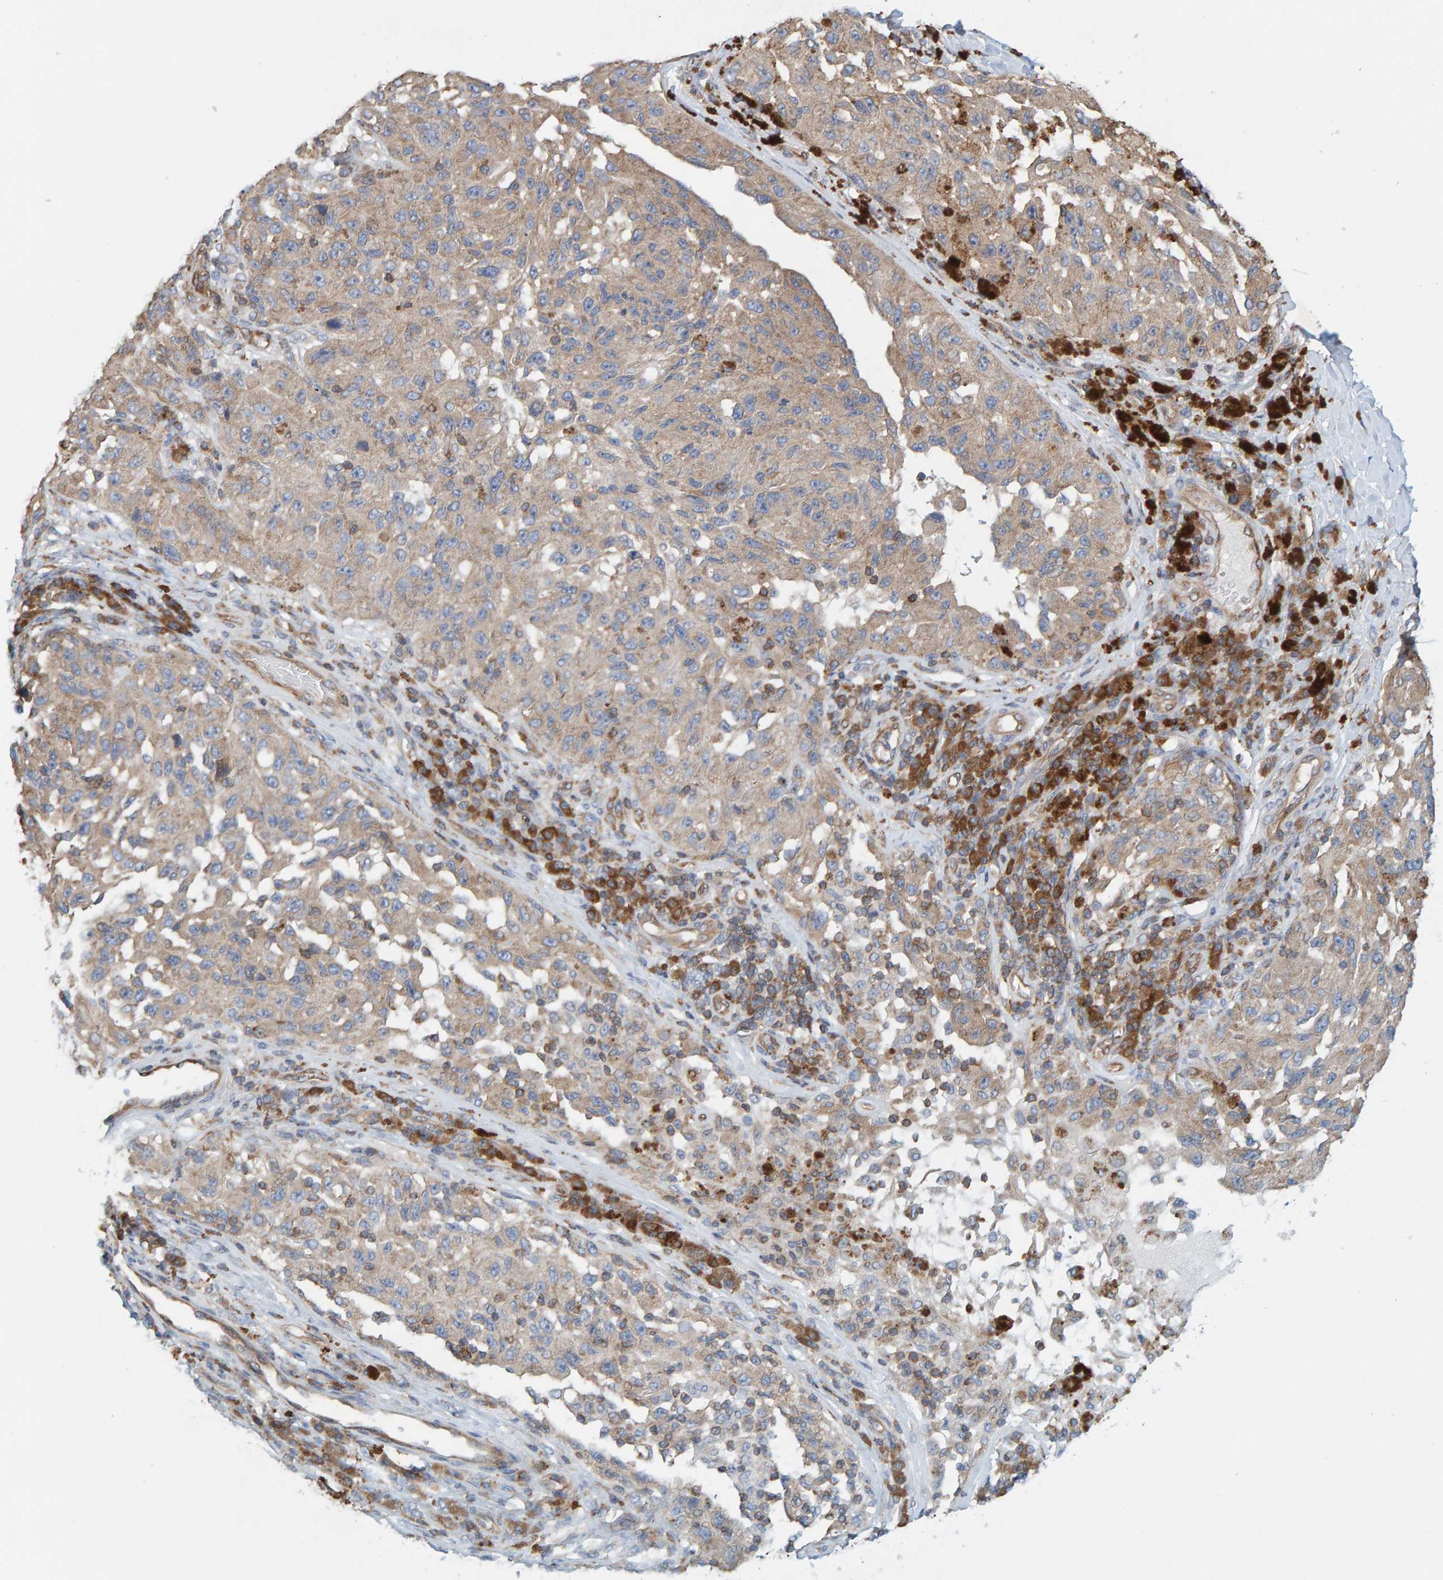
{"staining": {"intensity": "weak", "quantity": ">75%", "location": "cytoplasmic/membranous"}, "tissue": "melanoma", "cell_type": "Tumor cells", "image_type": "cancer", "snomed": [{"axis": "morphology", "description": "Malignant melanoma, NOS"}, {"axis": "topography", "description": "Skin"}], "caption": "A photomicrograph of malignant melanoma stained for a protein shows weak cytoplasmic/membranous brown staining in tumor cells.", "gene": "PRKD2", "patient": {"sex": "female", "age": 73}}